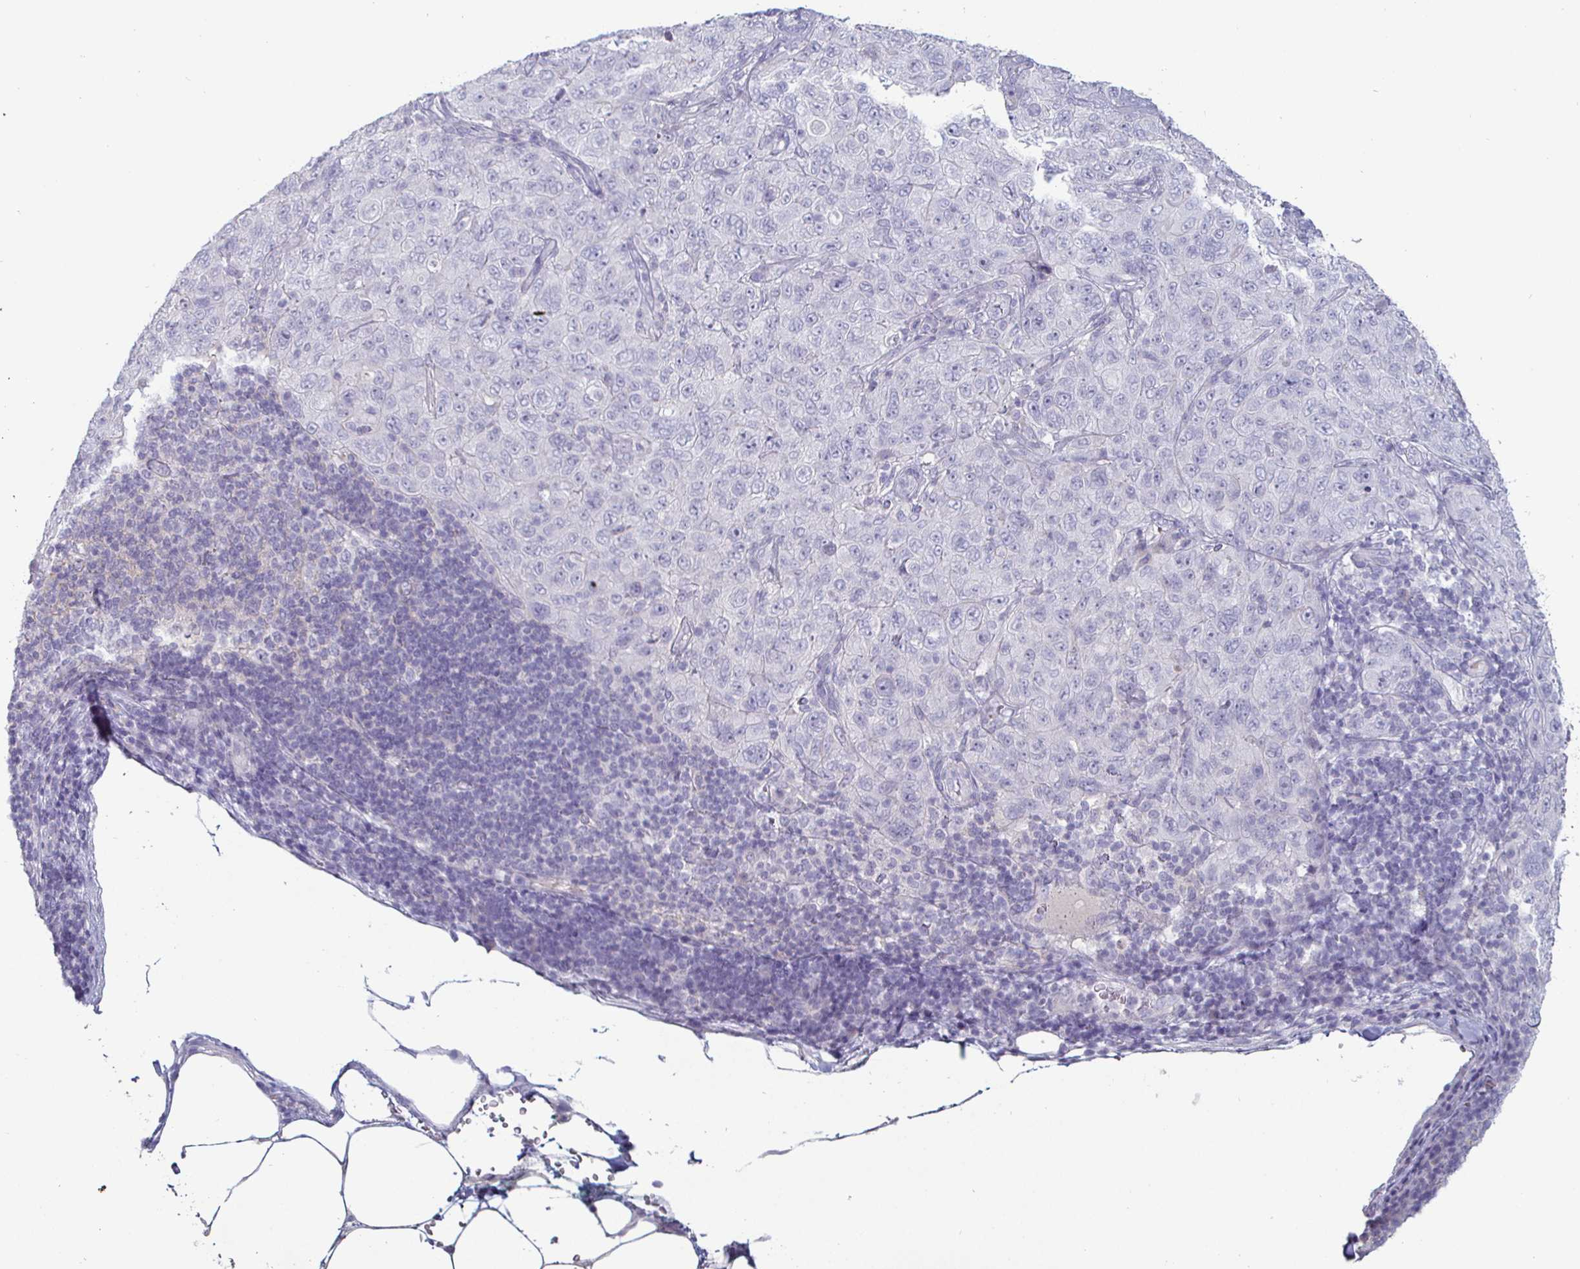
{"staining": {"intensity": "negative", "quantity": "none", "location": "none"}, "tissue": "pancreatic cancer", "cell_type": "Tumor cells", "image_type": "cancer", "snomed": [{"axis": "morphology", "description": "Adenocarcinoma, NOS"}, {"axis": "topography", "description": "Pancreas"}], "caption": "A micrograph of adenocarcinoma (pancreatic) stained for a protein shows no brown staining in tumor cells.", "gene": "ENPP1", "patient": {"sex": "male", "age": 68}}